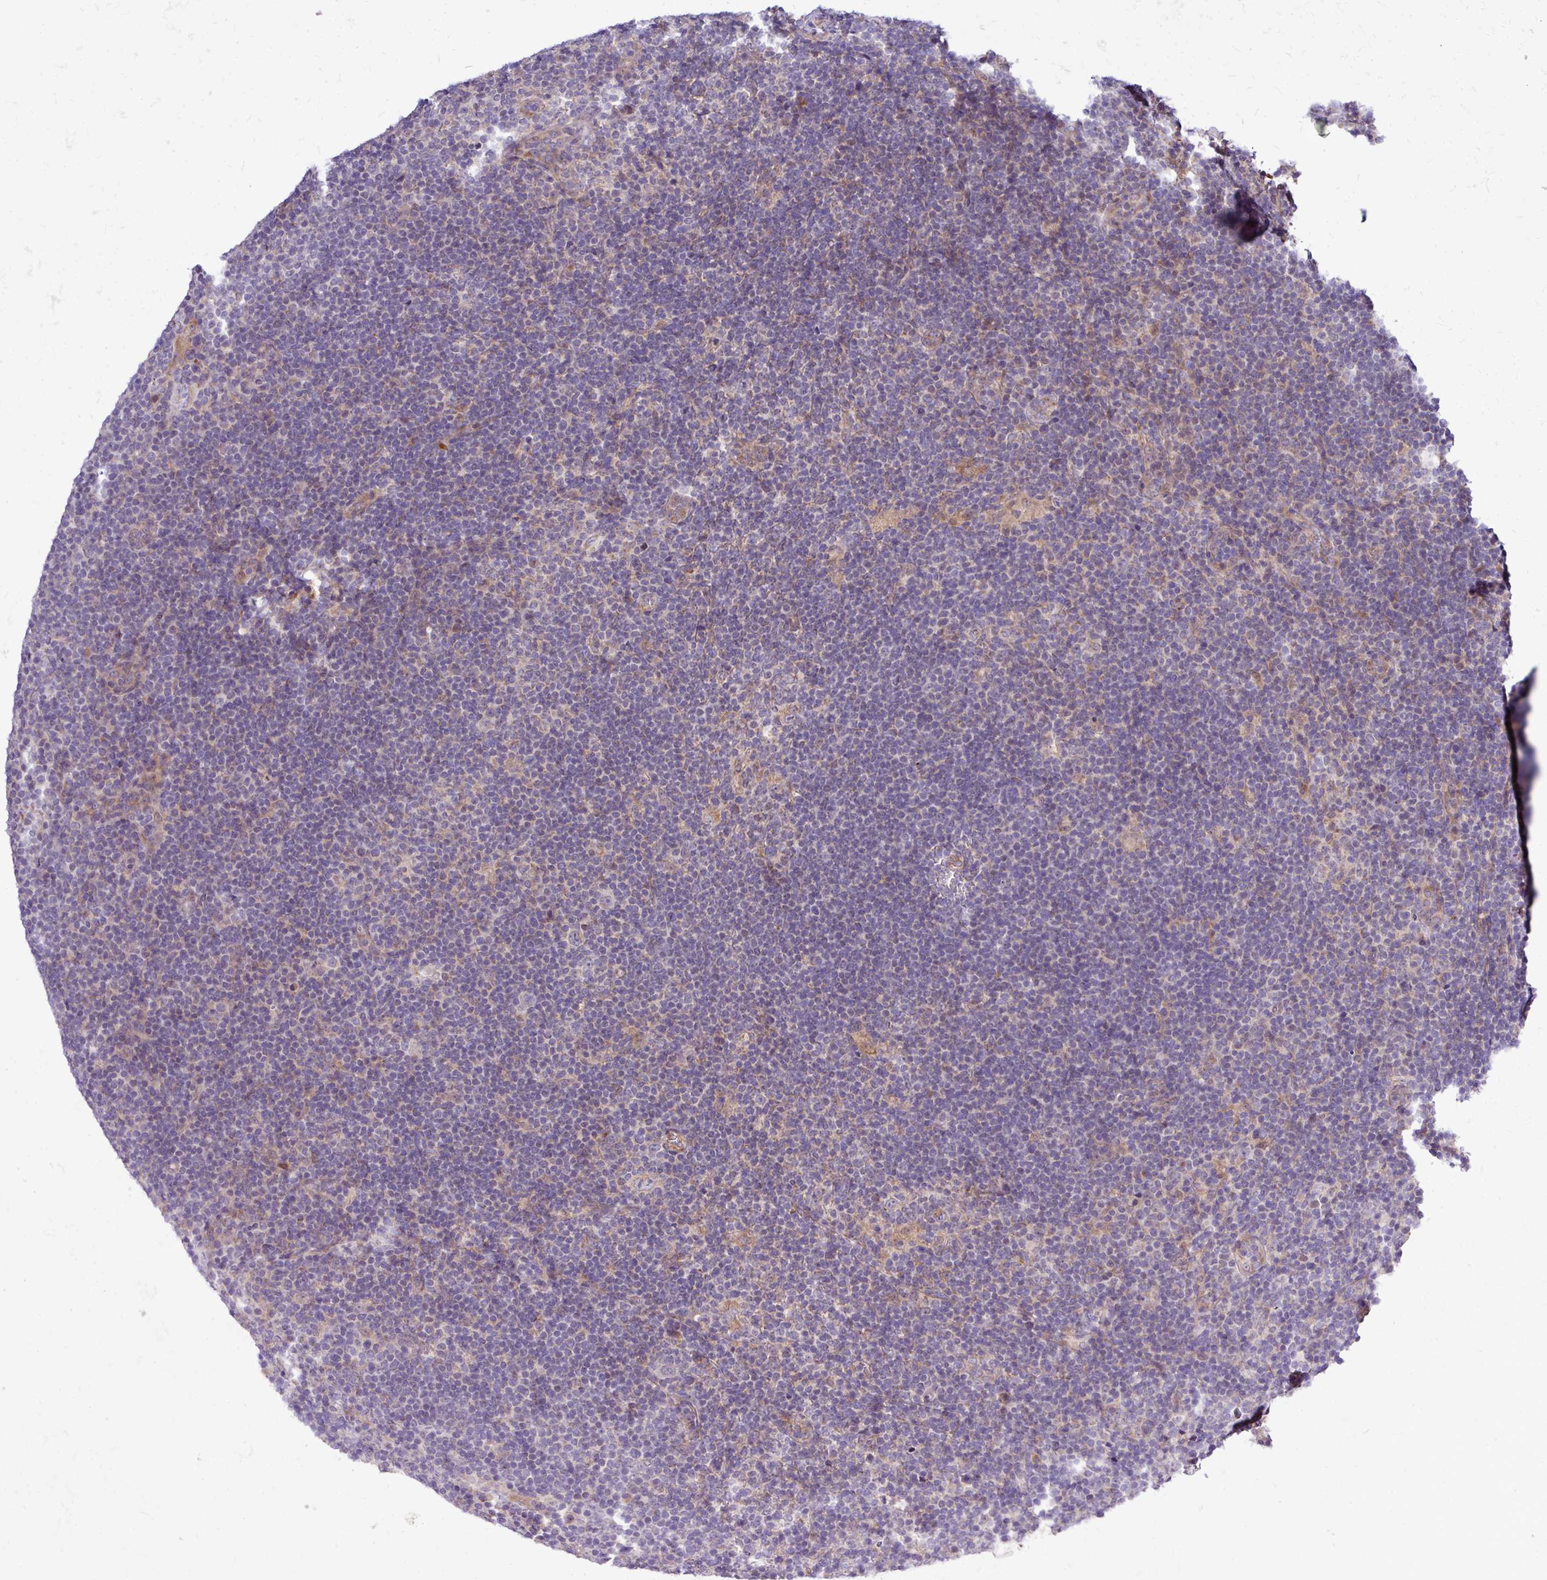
{"staining": {"intensity": "weak", "quantity": "25%-75%", "location": "cytoplasmic/membranous"}, "tissue": "lymphoma", "cell_type": "Tumor cells", "image_type": "cancer", "snomed": [{"axis": "morphology", "description": "Hodgkin's disease, NOS"}, {"axis": "topography", "description": "Lymph node"}], "caption": "Hodgkin's disease was stained to show a protein in brown. There is low levels of weak cytoplasmic/membranous staining in about 25%-75% of tumor cells.", "gene": "TM2D2", "patient": {"sex": "female", "age": 57}}